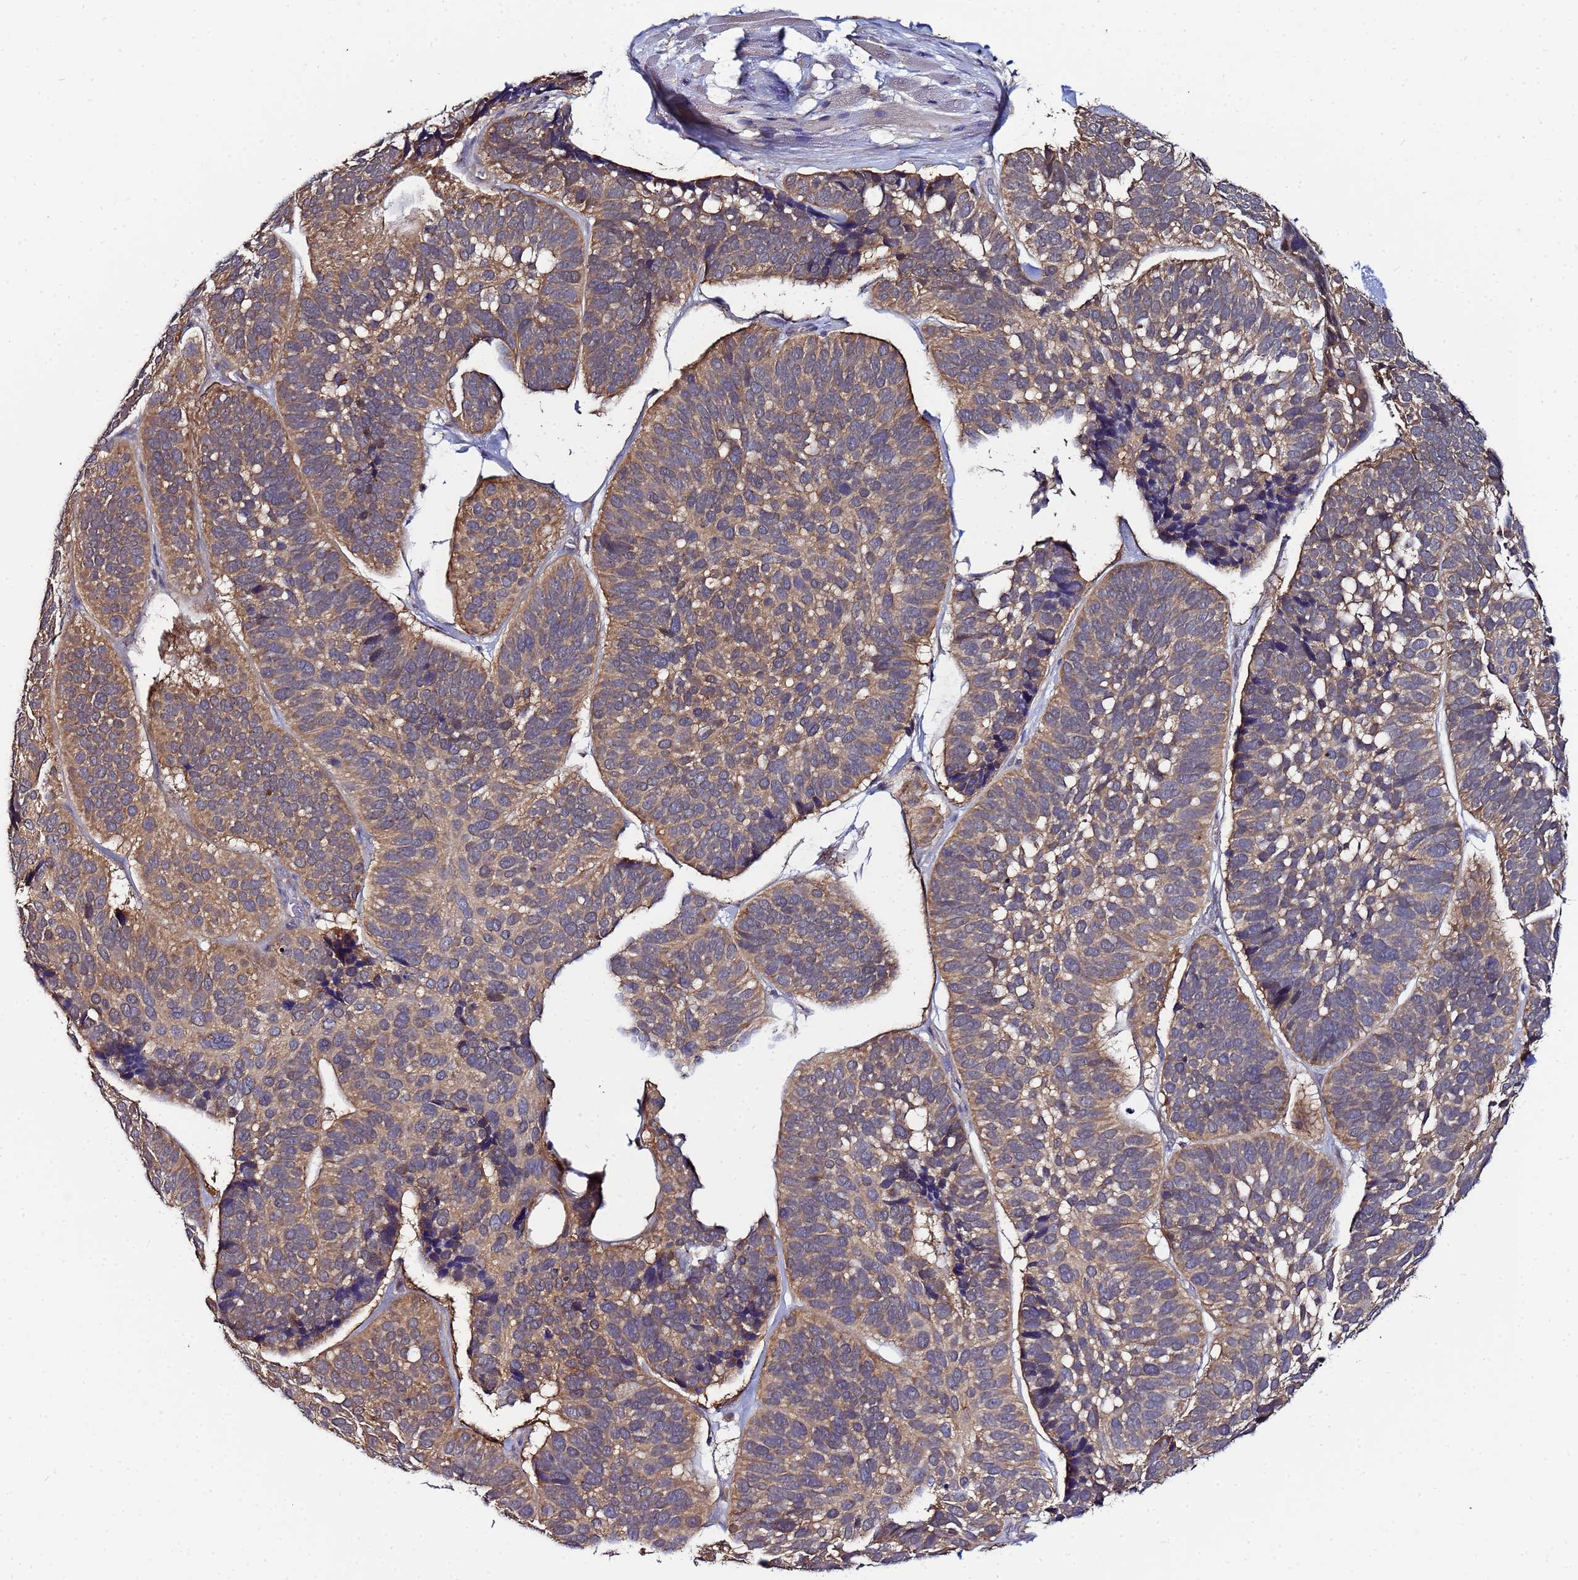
{"staining": {"intensity": "moderate", "quantity": ">75%", "location": "cytoplasmic/membranous"}, "tissue": "skin cancer", "cell_type": "Tumor cells", "image_type": "cancer", "snomed": [{"axis": "morphology", "description": "Basal cell carcinoma"}, {"axis": "topography", "description": "Skin"}], "caption": "Skin cancer stained with IHC exhibits moderate cytoplasmic/membranous positivity in about >75% of tumor cells. The staining was performed using DAB (3,3'-diaminobenzidine), with brown indicating positive protein expression. Nuclei are stained blue with hematoxylin.", "gene": "NAXE", "patient": {"sex": "male", "age": 62}}